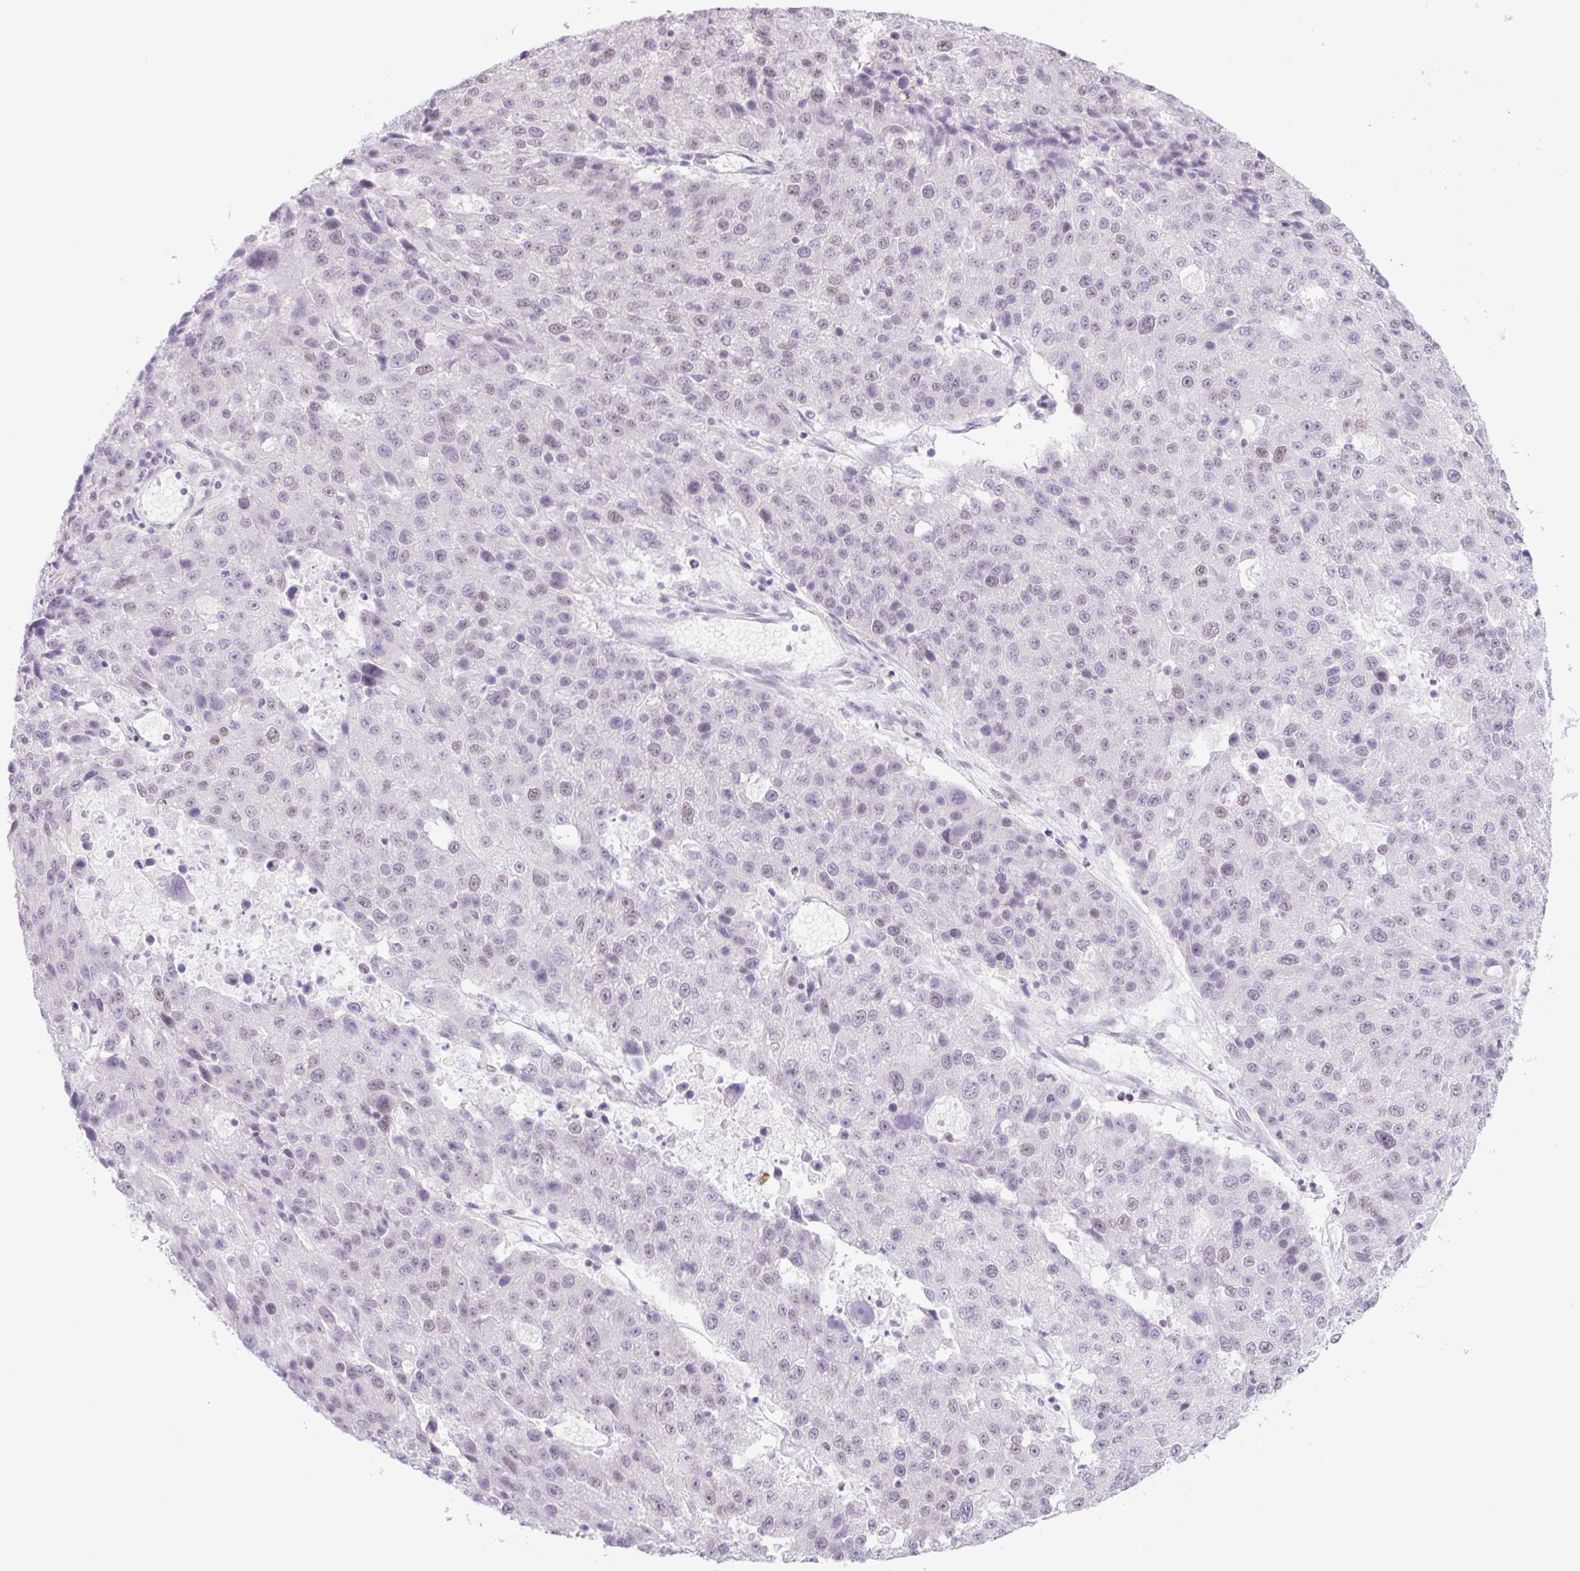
{"staining": {"intensity": "weak", "quantity": "<25%", "location": "nuclear"}, "tissue": "stomach cancer", "cell_type": "Tumor cells", "image_type": "cancer", "snomed": [{"axis": "morphology", "description": "Adenocarcinoma, NOS"}, {"axis": "topography", "description": "Stomach"}], "caption": "Immunohistochemistry (IHC) image of human stomach cancer (adenocarcinoma) stained for a protein (brown), which demonstrates no staining in tumor cells.", "gene": "TLE3", "patient": {"sex": "male", "age": 71}}